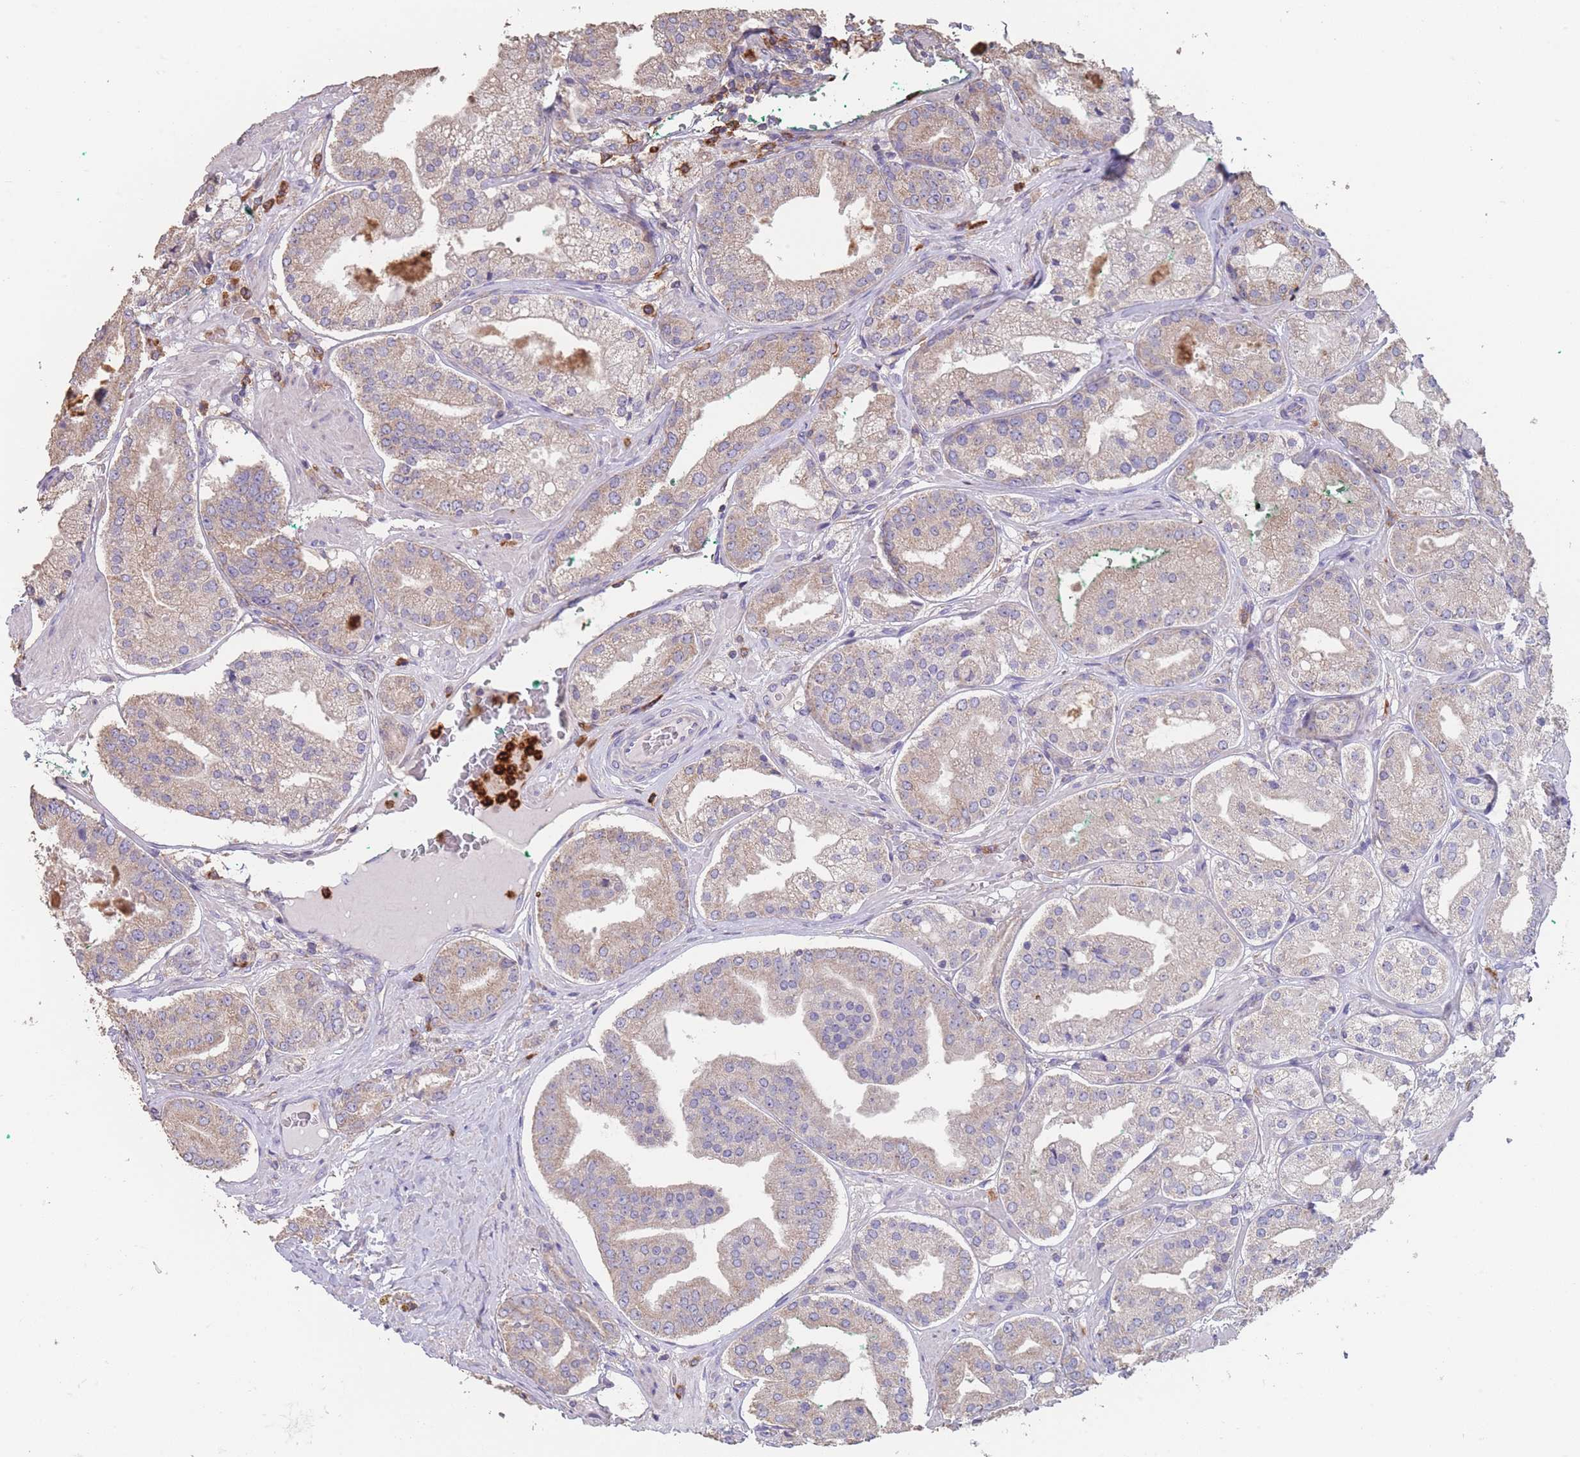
{"staining": {"intensity": "weak", "quantity": "25%-75%", "location": "cytoplasmic/membranous"}, "tissue": "prostate cancer", "cell_type": "Tumor cells", "image_type": "cancer", "snomed": [{"axis": "morphology", "description": "Adenocarcinoma, High grade"}, {"axis": "topography", "description": "Prostate"}], "caption": "Protein expression analysis of human prostate cancer (high-grade adenocarcinoma) reveals weak cytoplasmic/membranous staining in approximately 25%-75% of tumor cells.", "gene": "CLEC12A", "patient": {"sex": "male", "age": 63}}